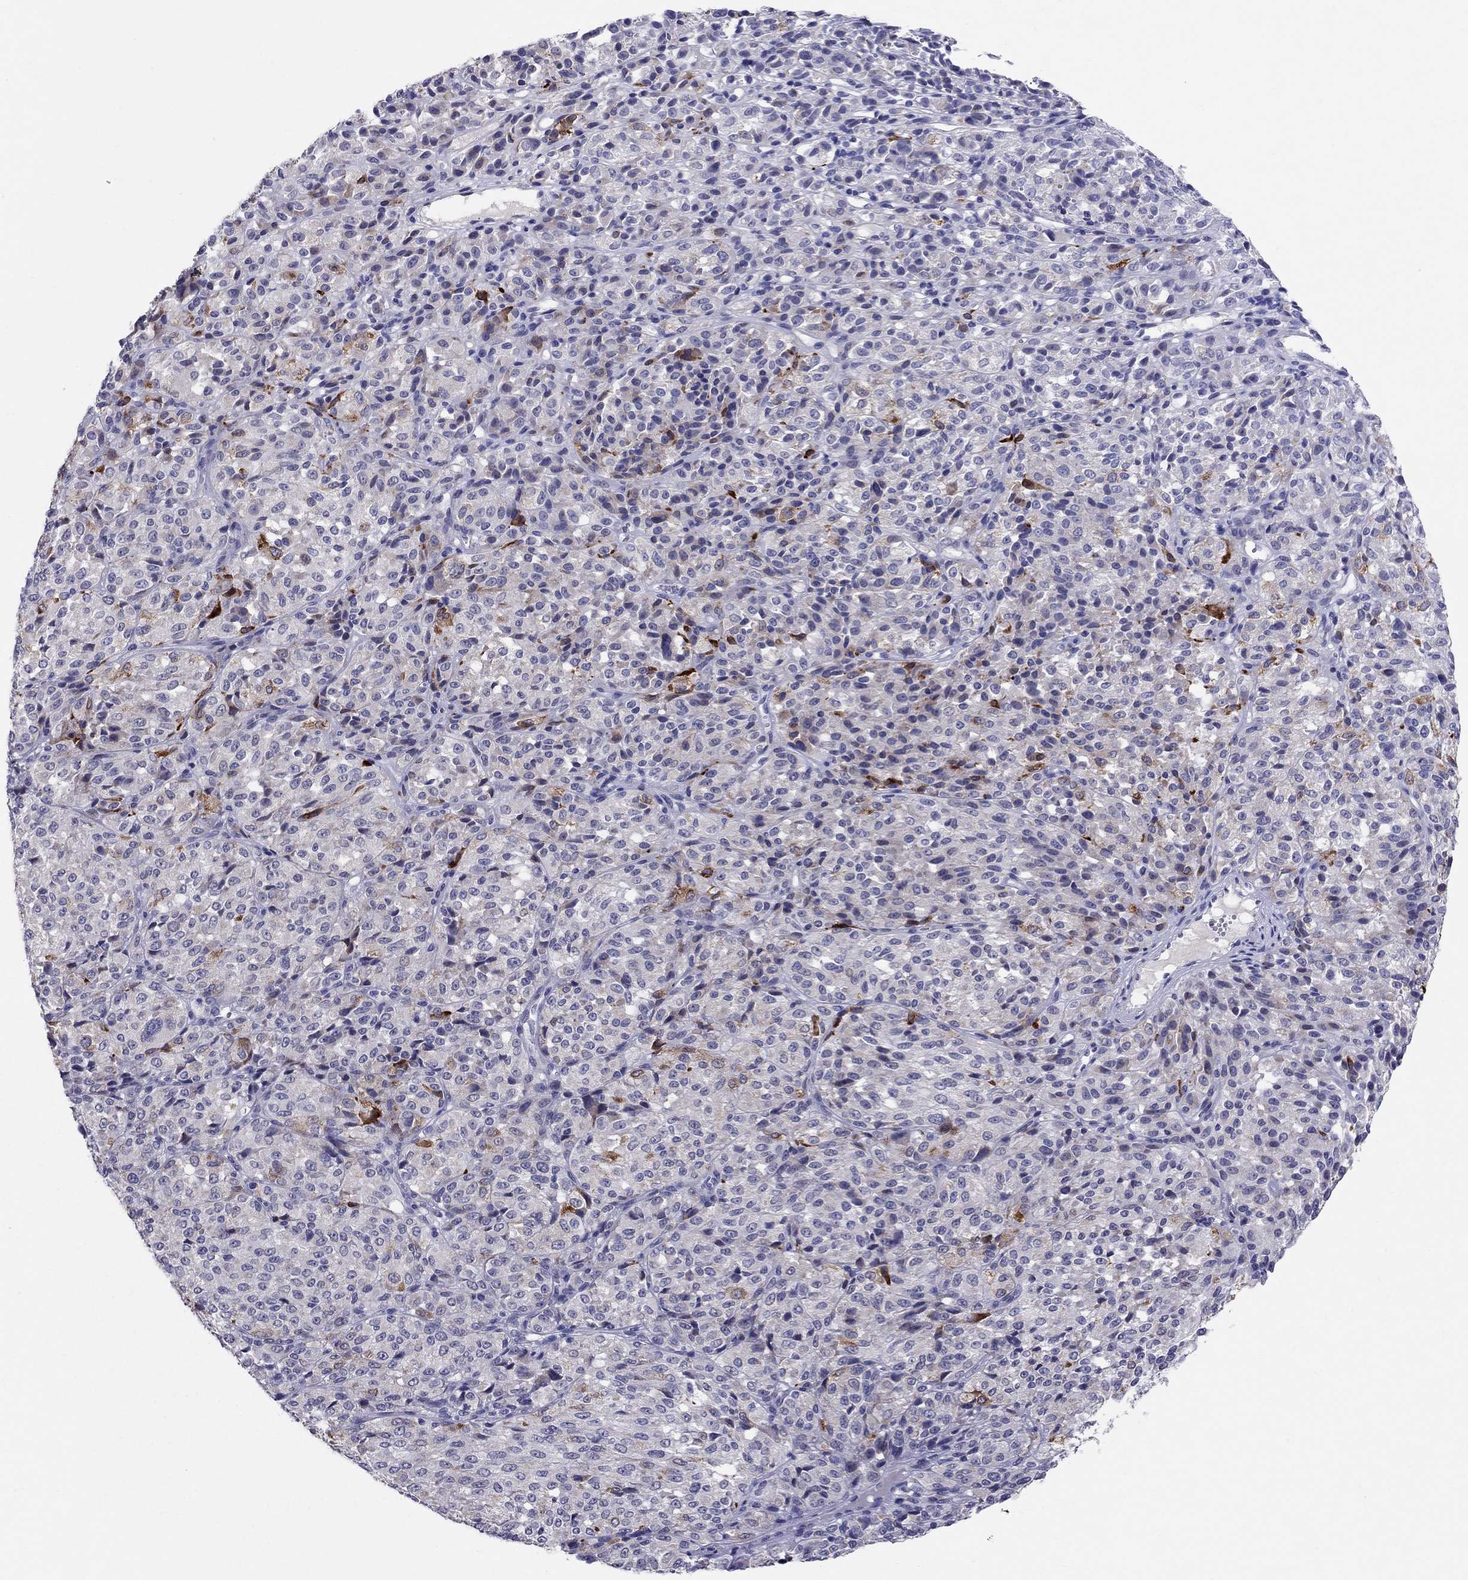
{"staining": {"intensity": "negative", "quantity": "none", "location": "none"}, "tissue": "melanoma", "cell_type": "Tumor cells", "image_type": "cancer", "snomed": [{"axis": "morphology", "description": "Malignant melanoma, Metastatic site"}, {"axis": "topography", "description": "Brain"}], "caption": "Malignant melanoma (metastatic site) stained for a protein using immunohistochemistry (IHC) shows no expression tumor cells.", "gene": "MYO3B", "patient": {"sex": "female", "age": 56}}